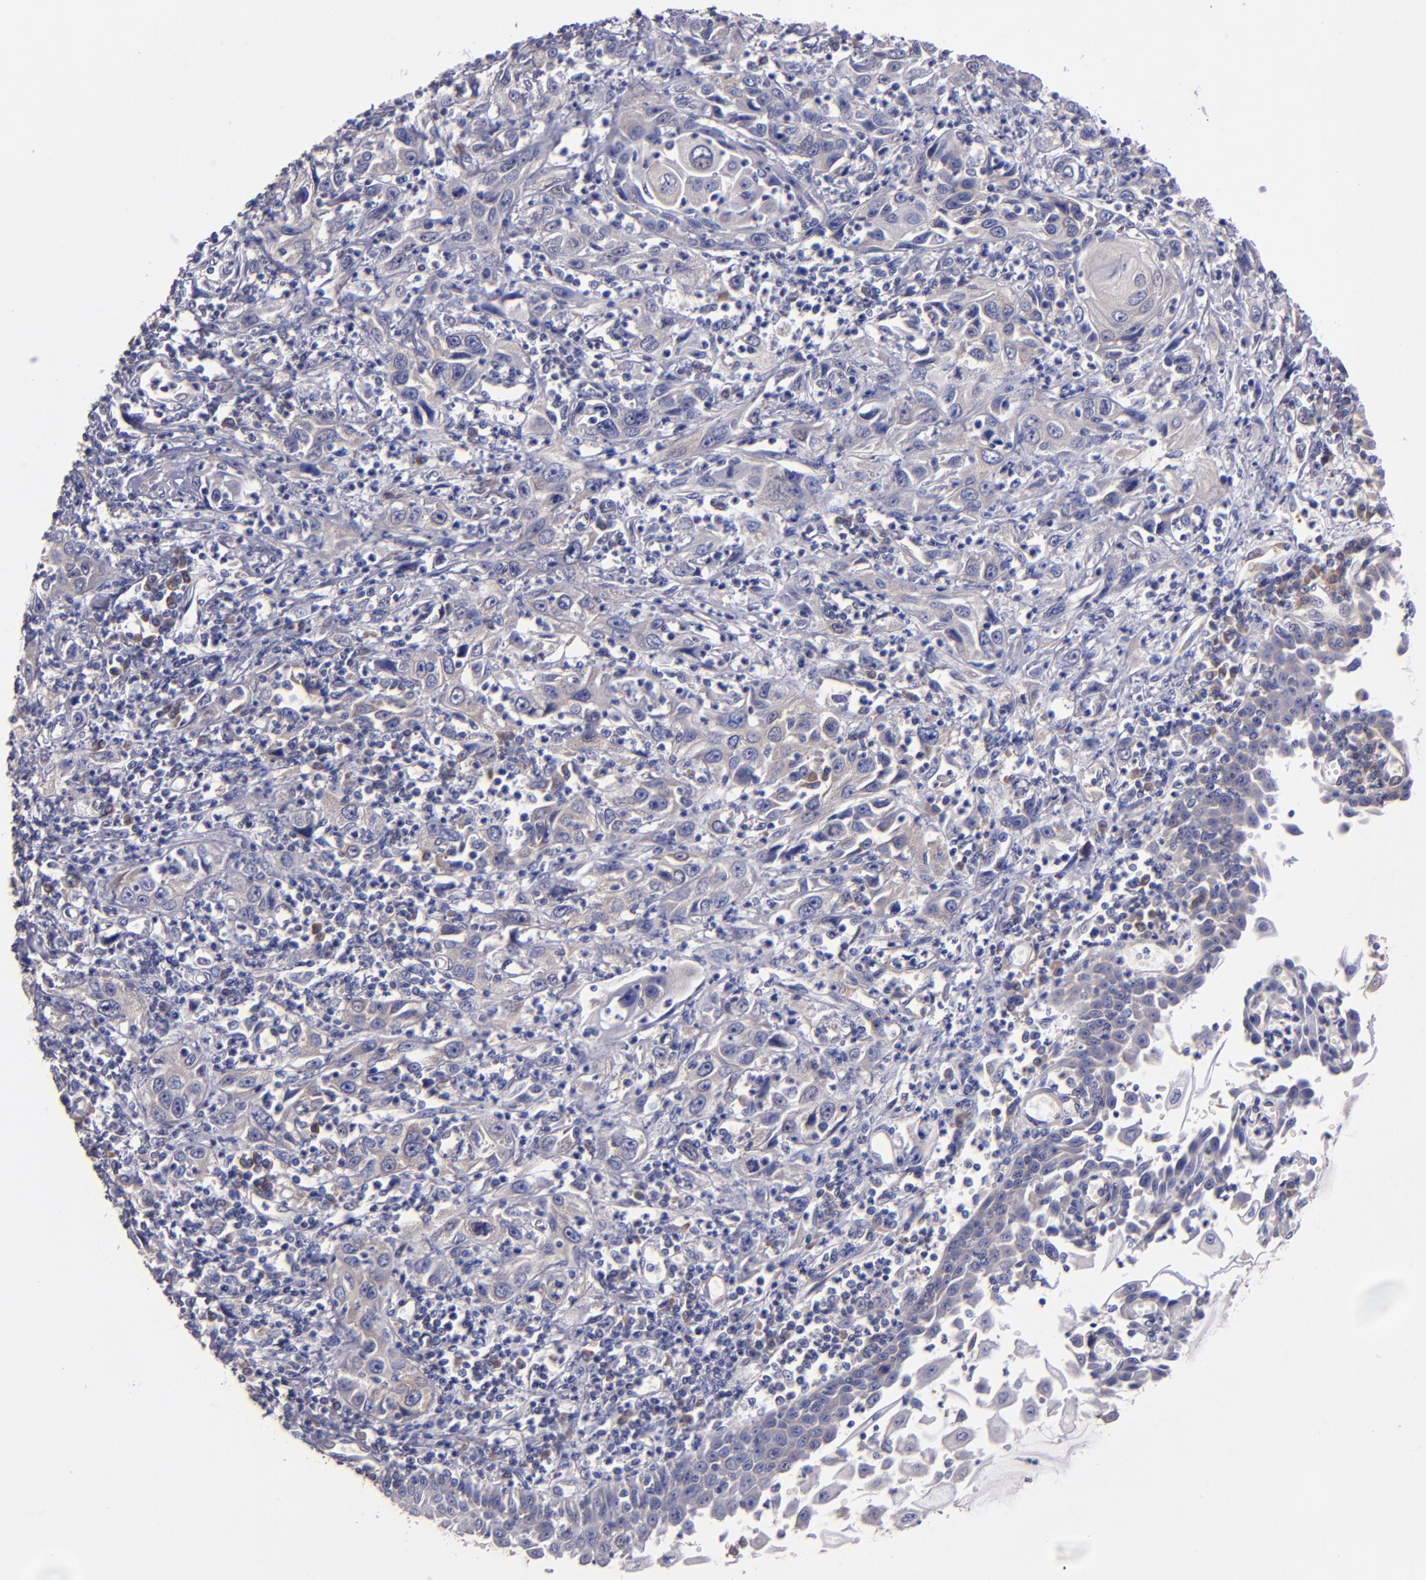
{"staining": {"intensity": "negative", "quantity": "none", "location": "none"}, "tissue": "esophagus", "cell_type": "Squamous epithelial cells", "image_type": "normal", "snomed": [{"axis": "morphology", "description": "Normal tissue, NOS"}, {"axis": "topography", "description": "Esophagus"}], "caption": "Human esophagus stained for a protein using IHC reveals no positivity in squamous epithelial cells.", "gene": "CARS1", "patient": {"sex": "male", "age": 65}}